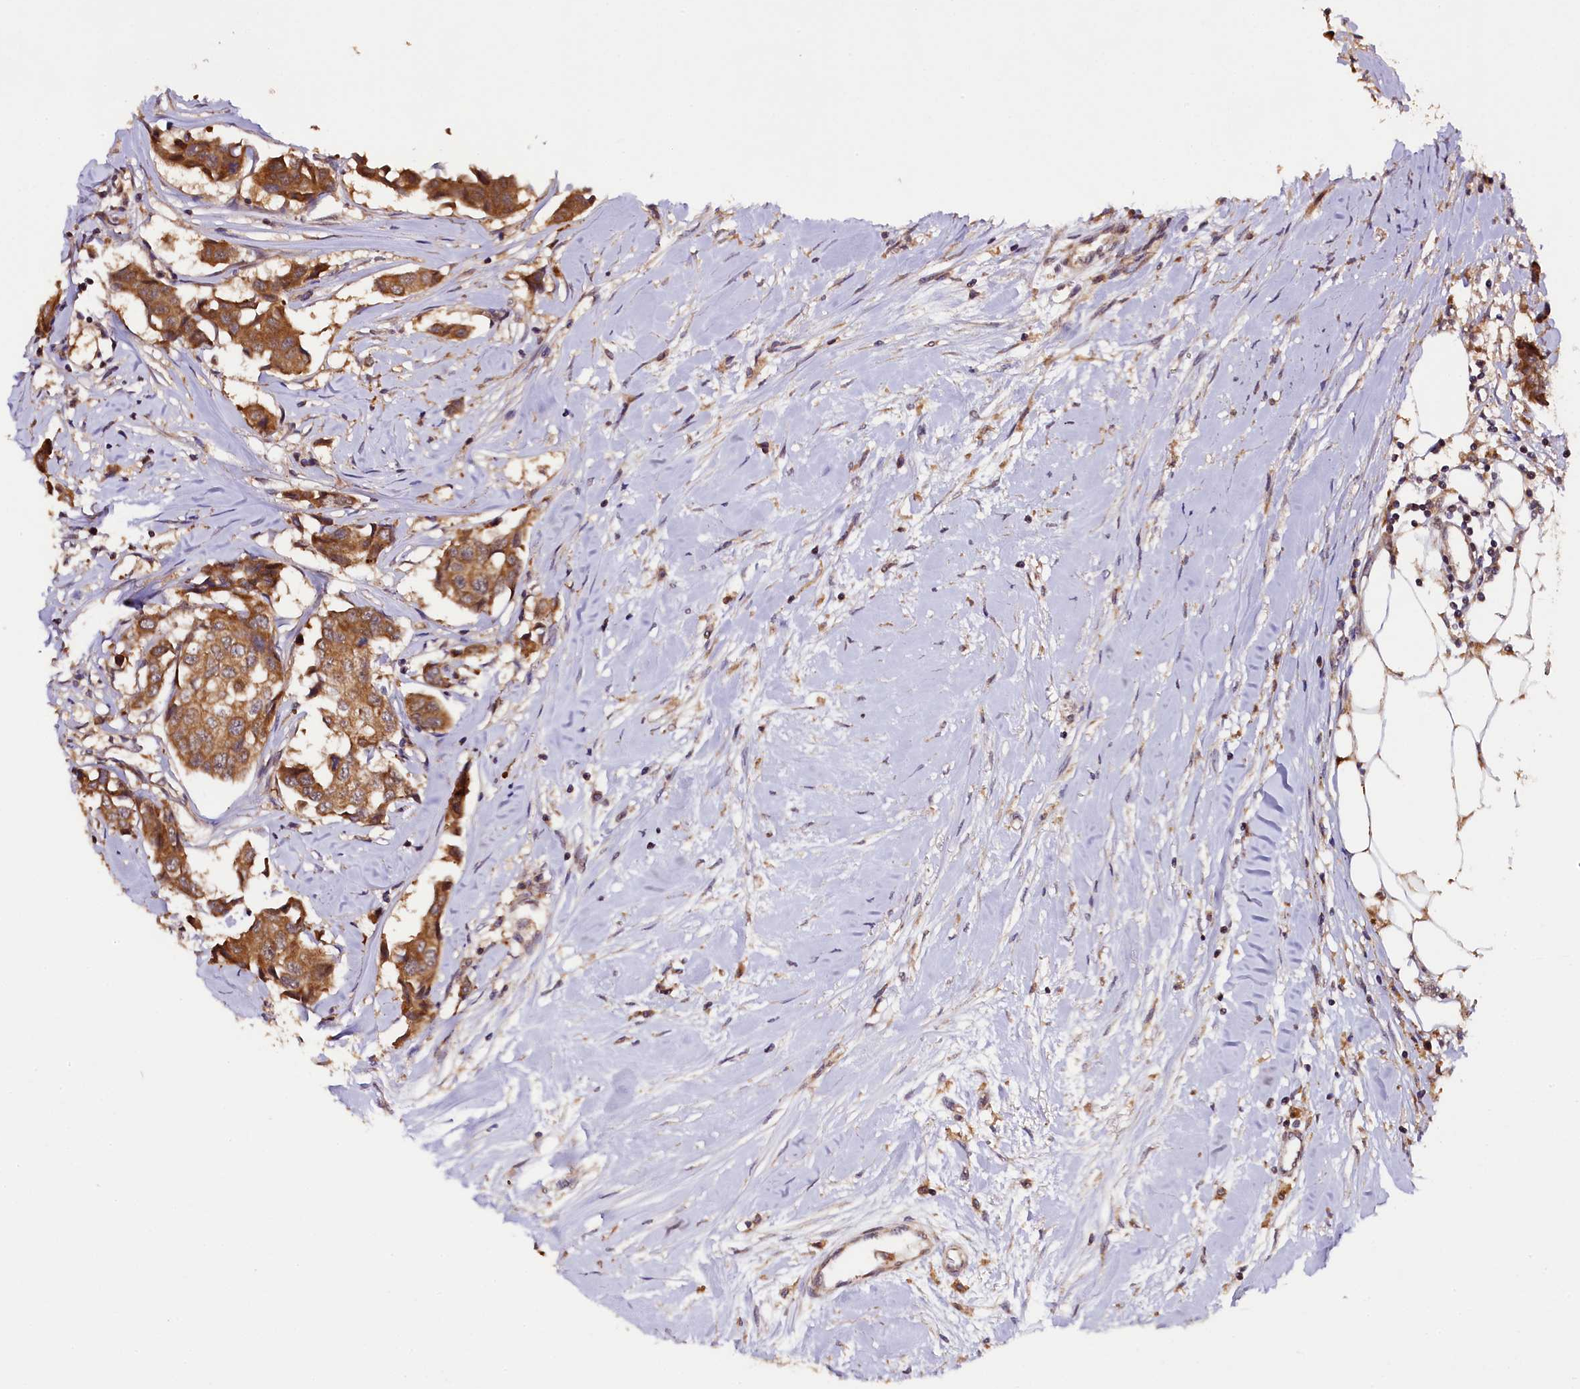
{"staining": {"intensity": "moderate", "quantity": ">75%", "location": "cytoplasmic/membranous"}, "tissue": "breast cancer", "cell_type": "Tumor cells", "image_type": "cancer", "snomed": [{"axis": "morphology", "description": "Duct carcinoma"}, {"axis": "topography", "description": "Breast"}], "caption": "Immunohistochemistry (IHC) of breast cancer (intraductal carcinoma) shows medium levels of moderate cytoplasmic/membranous staining in approximately >75% of tumor cells.", "gene": "DOHH", "patient": {"sex": "female", "age": 80}}